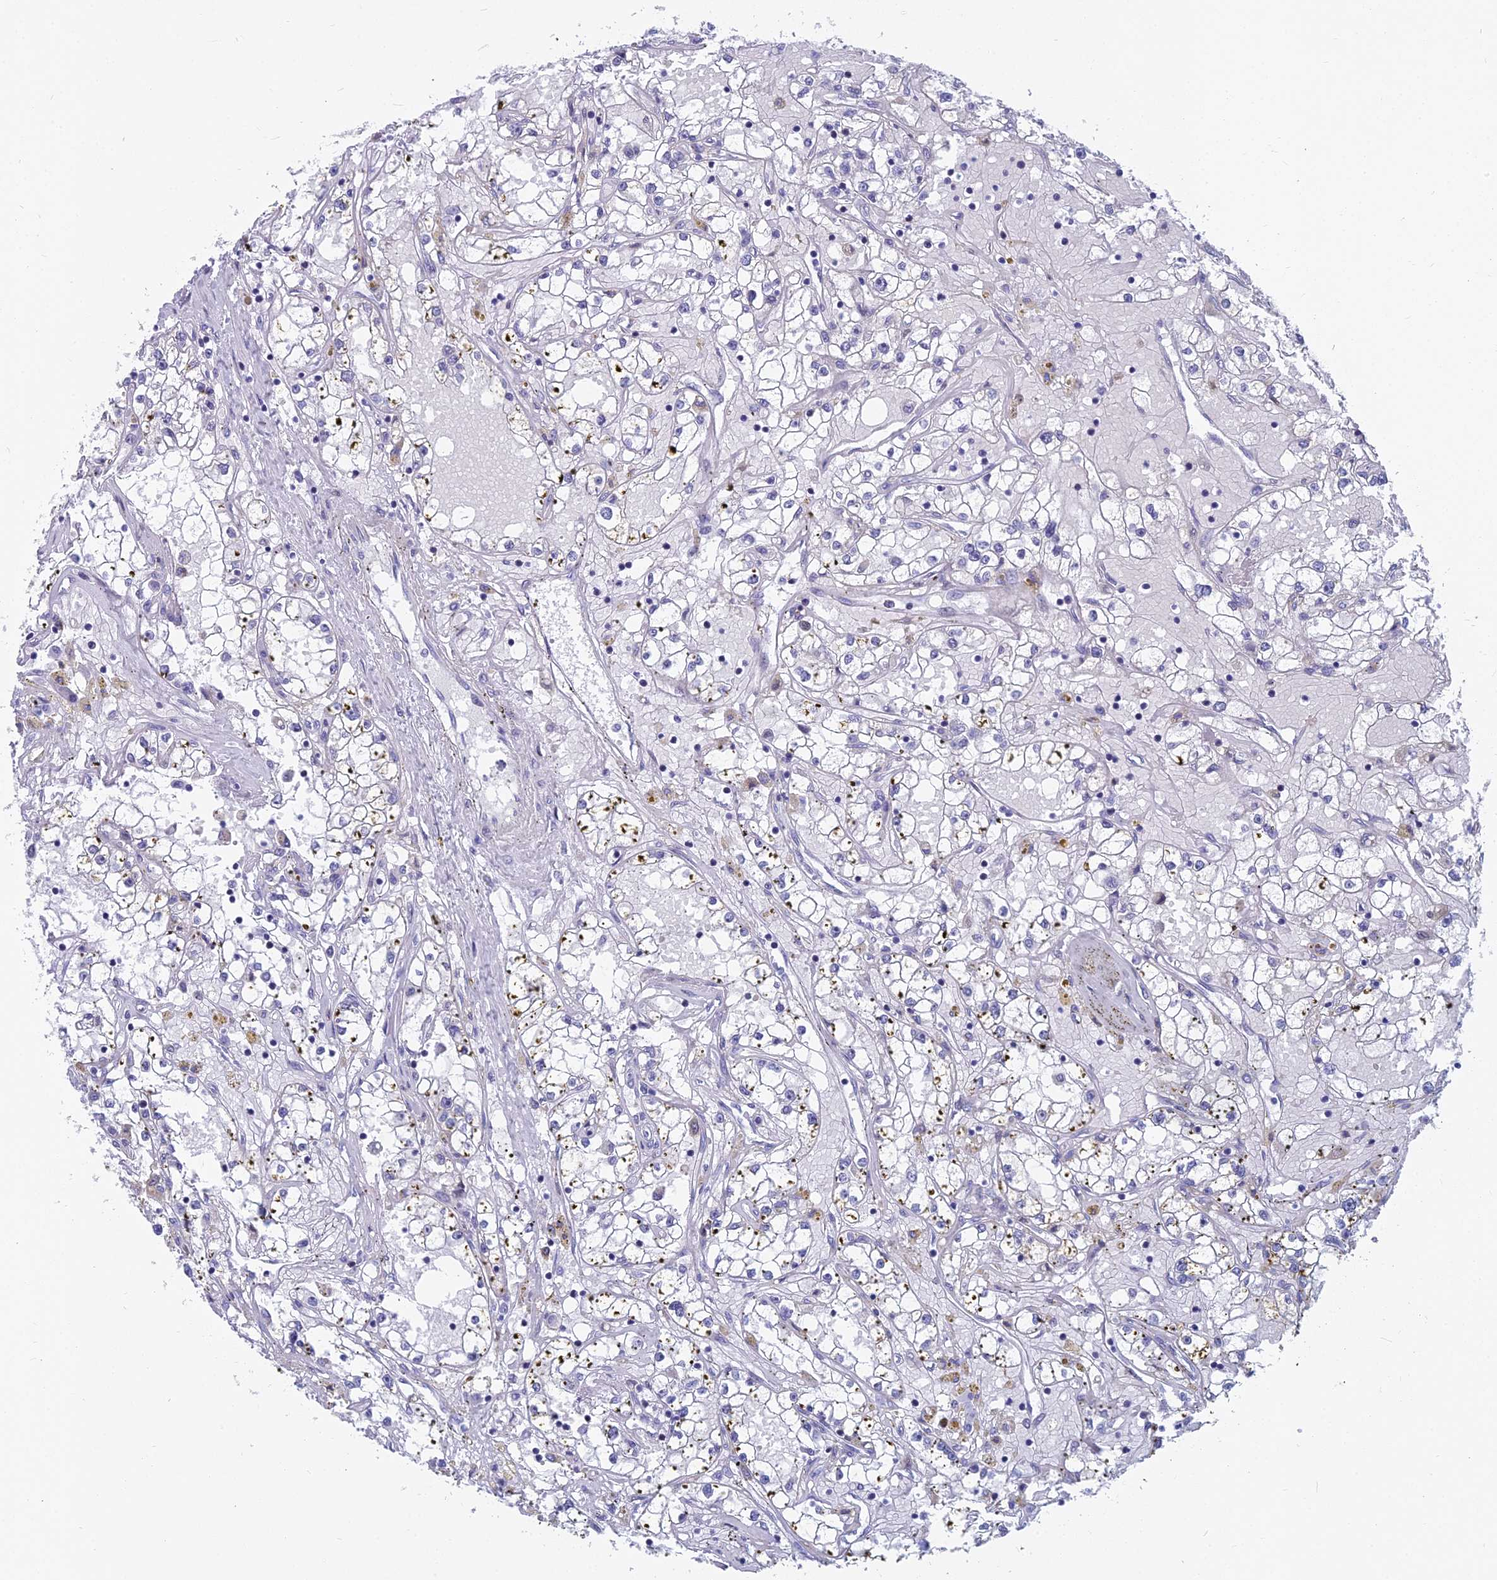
{"staining": {"intensity": "negative", "quantity": "none", "location": "none"}, "tissue": "renal cancer", "cell_type": "Tumor cells", "image_type": "cancer", "snomed": [{"axis": "morphology", "description": "Adenocarcinoma, NOS"}, {"axis": "topography", "description": "Kidney"}], "caption": "High magnification brightfield microscopy of renal adenocarcinoma stained with DAB (3,3'-diaminobenzidine) (brown) and counterstained with hematoxylin (blue): tumor cells show no significant staining.", "gene": "MYBPC2", "patient": {"sex": "male", "age": 56}}